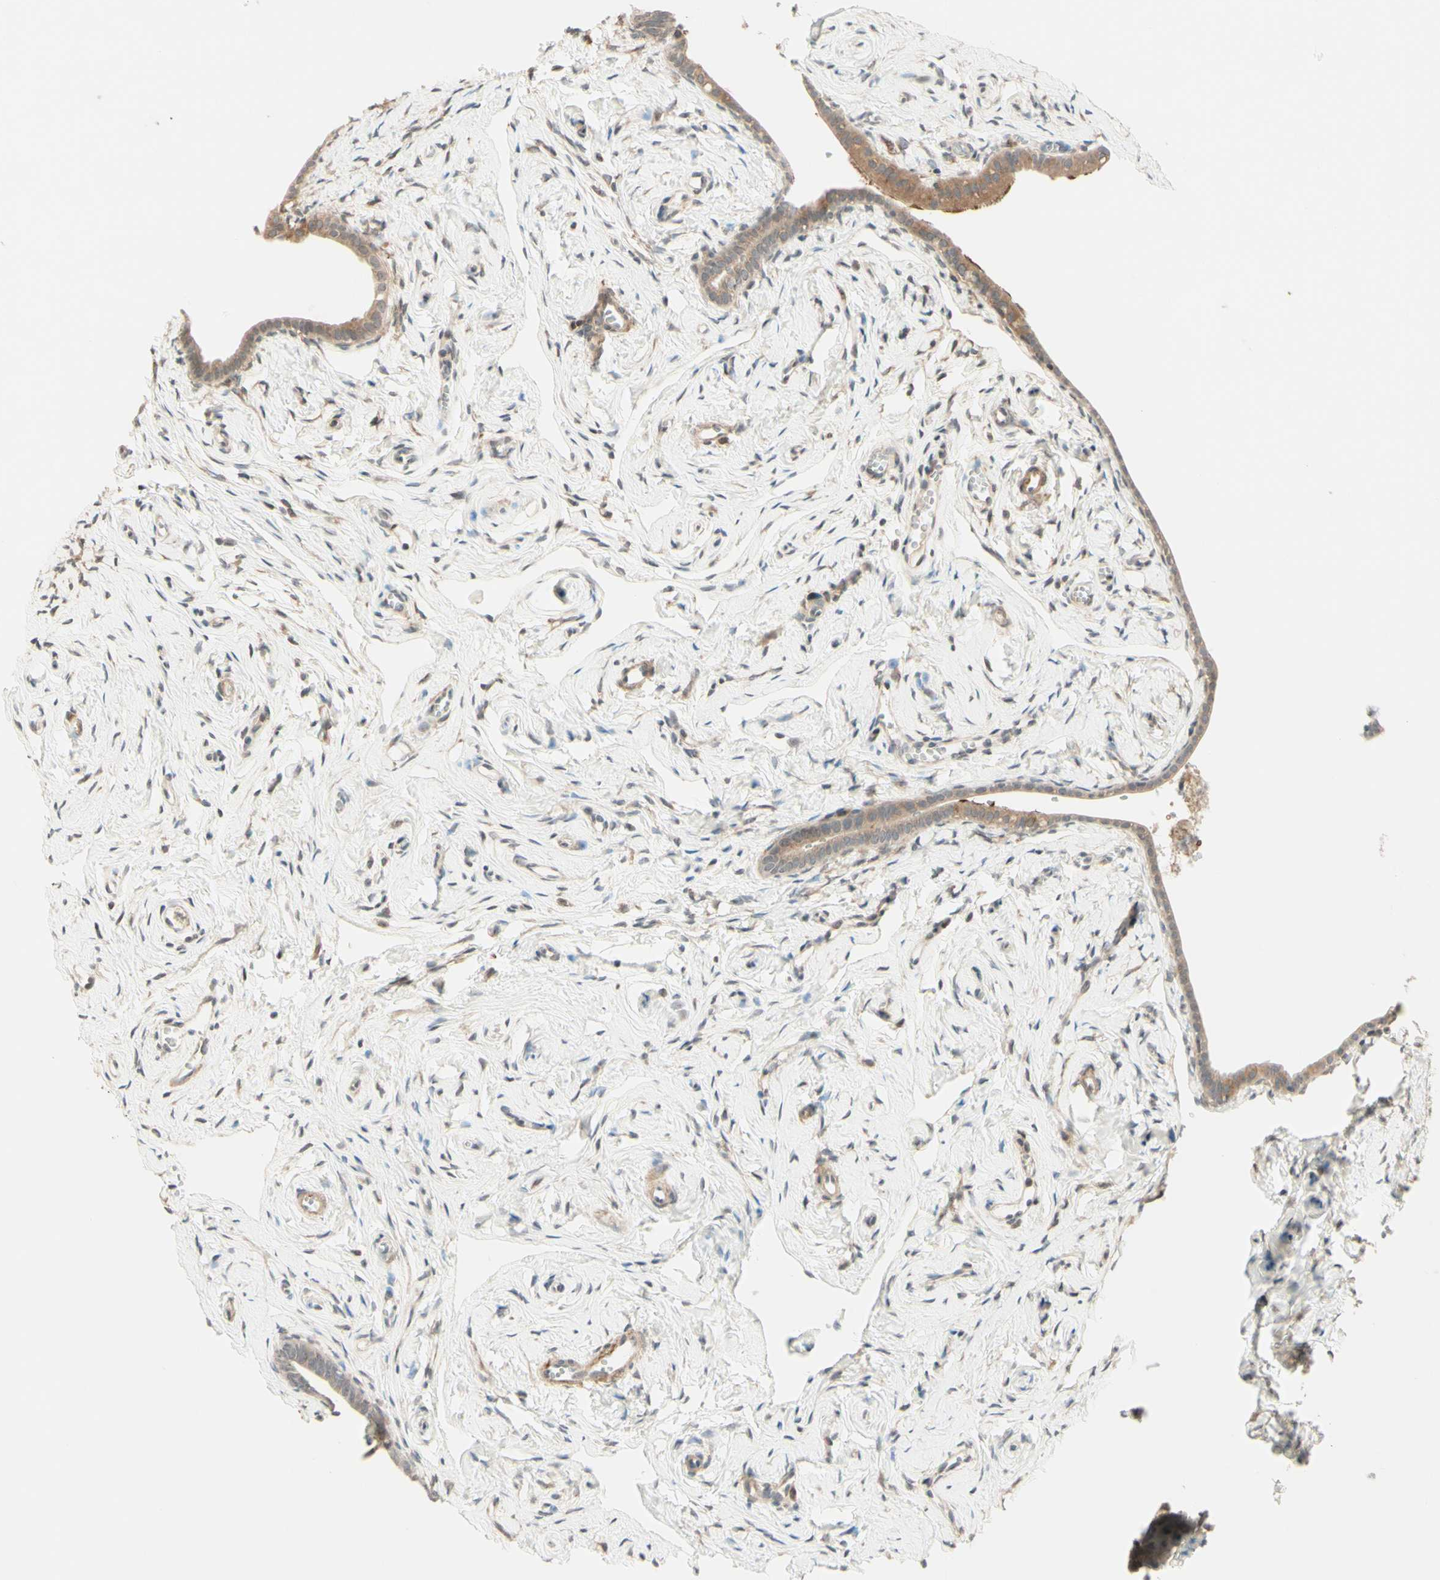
{"staining": {"intensity": "strong", "quantity": "25%-75%", "location": "cytoplasmic/membranous"}, "tissue": "fallopian tube", "cell_type": "Glandular cells", "image_type": "normal", "snomed": [{"axis": "morphology", "description": "Normal tissue, NOS"}, {"axis": "topography", "description": "Fallopian tube"}], "caption": "DAB immunohistochemical staining of benign fallopian tube displays strong cytoplasmic/membranous protein positivity in about 25%-75% of glandular cells.", "gene": "ZW10", "patient": {"sex": "female", "age": 71}}